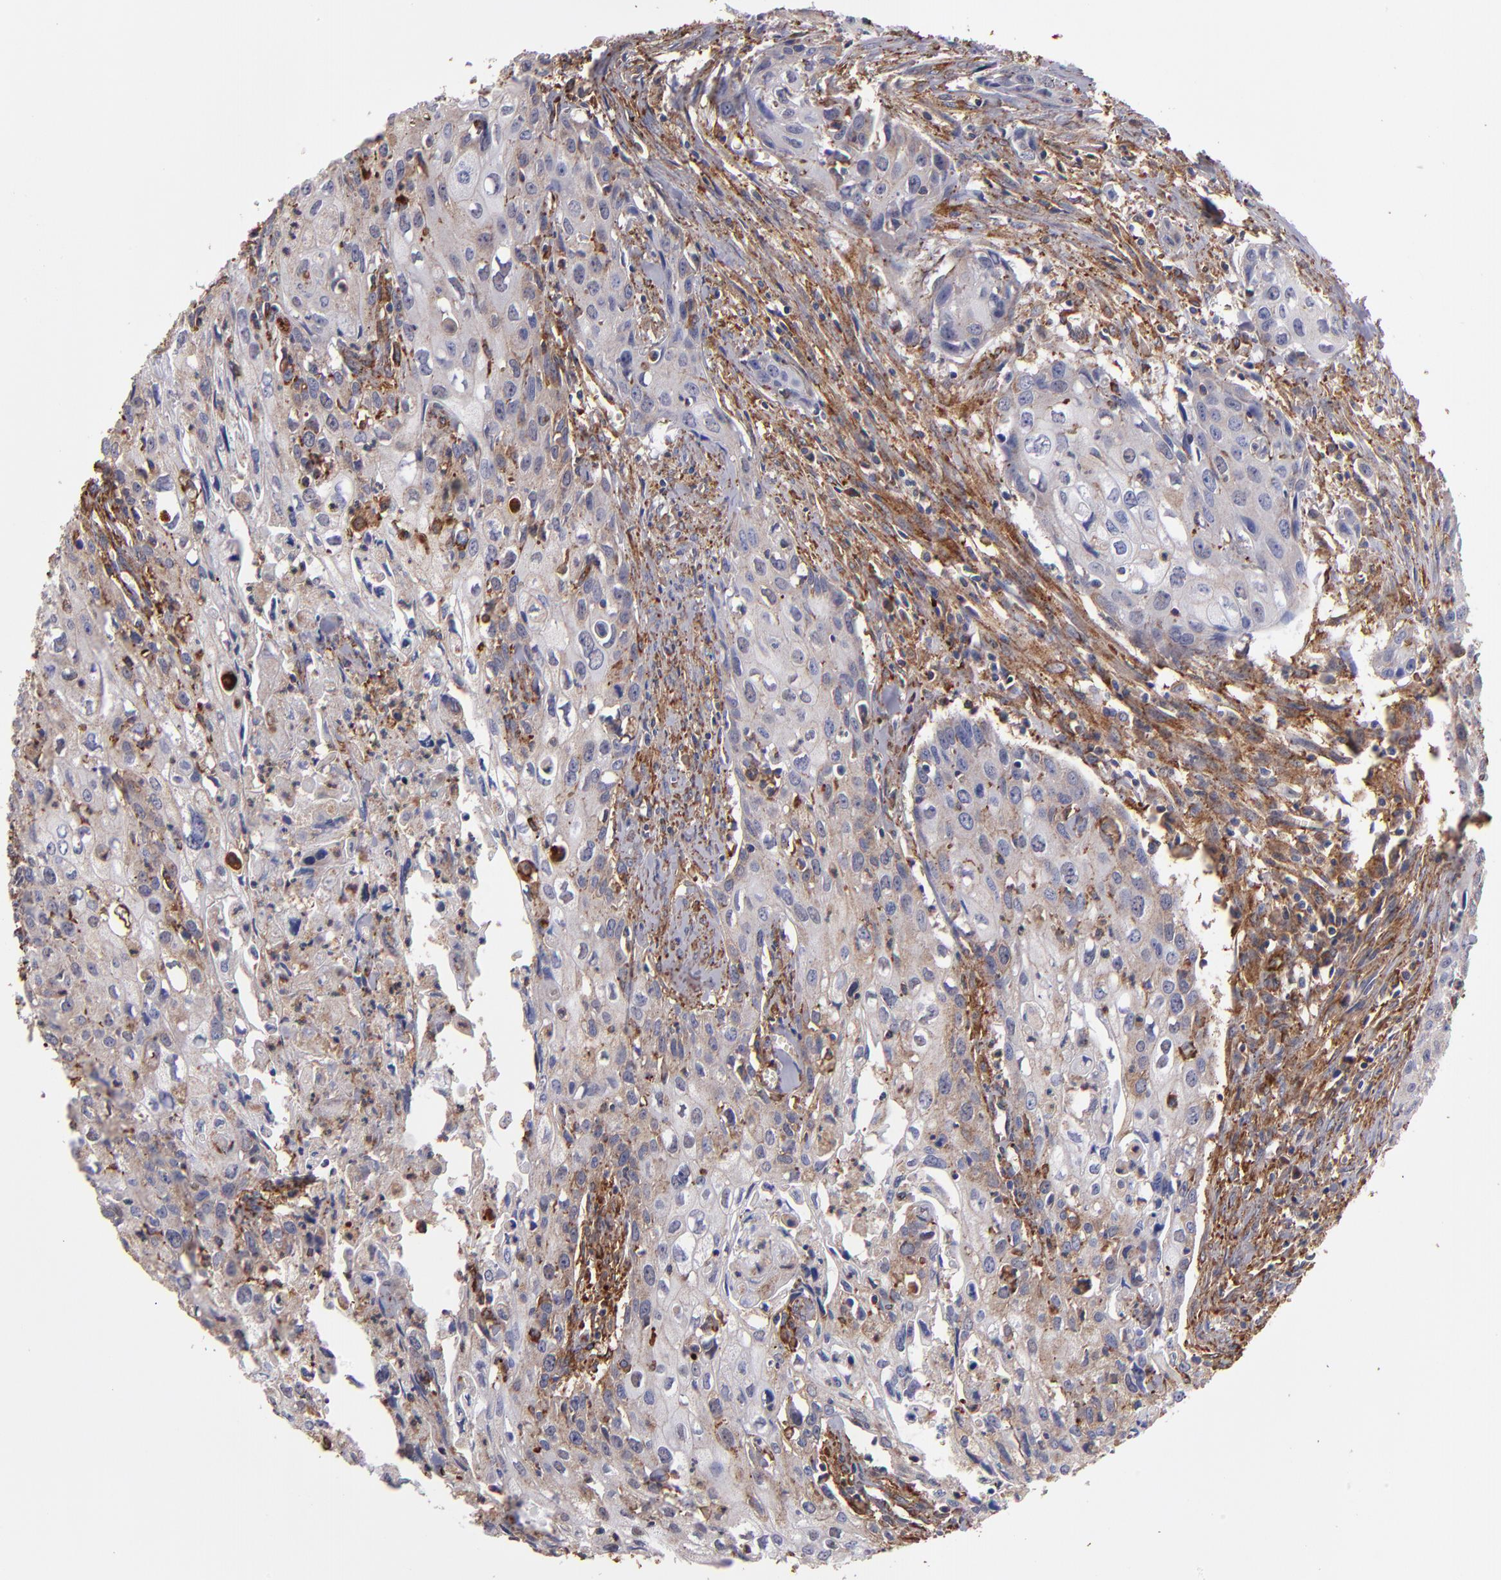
{"staining": {"intensity": "weak", "quantity": "<25%", "location": "cytoplasmic/membranous"}, "tissue": "urothelial cancer", "cell_type": "Tumor cells", "image_type": "cancer", "snomed": [{"axis": "morphology", "description": "Urothelial carcinoma, High grade"}, {"axis": "topography", "description": "Urinary bladder"}], "caption": "High magnification brightfield microscopy of high-grade urothelial carcinoma stained with DAB (3,3'-diaminobenzidine) (brown) and counterstained with hematoxylin (blue): tumor cells show no significant expression.", "gene": "MVP", "patient": {"sex": "male", "age": 54}}